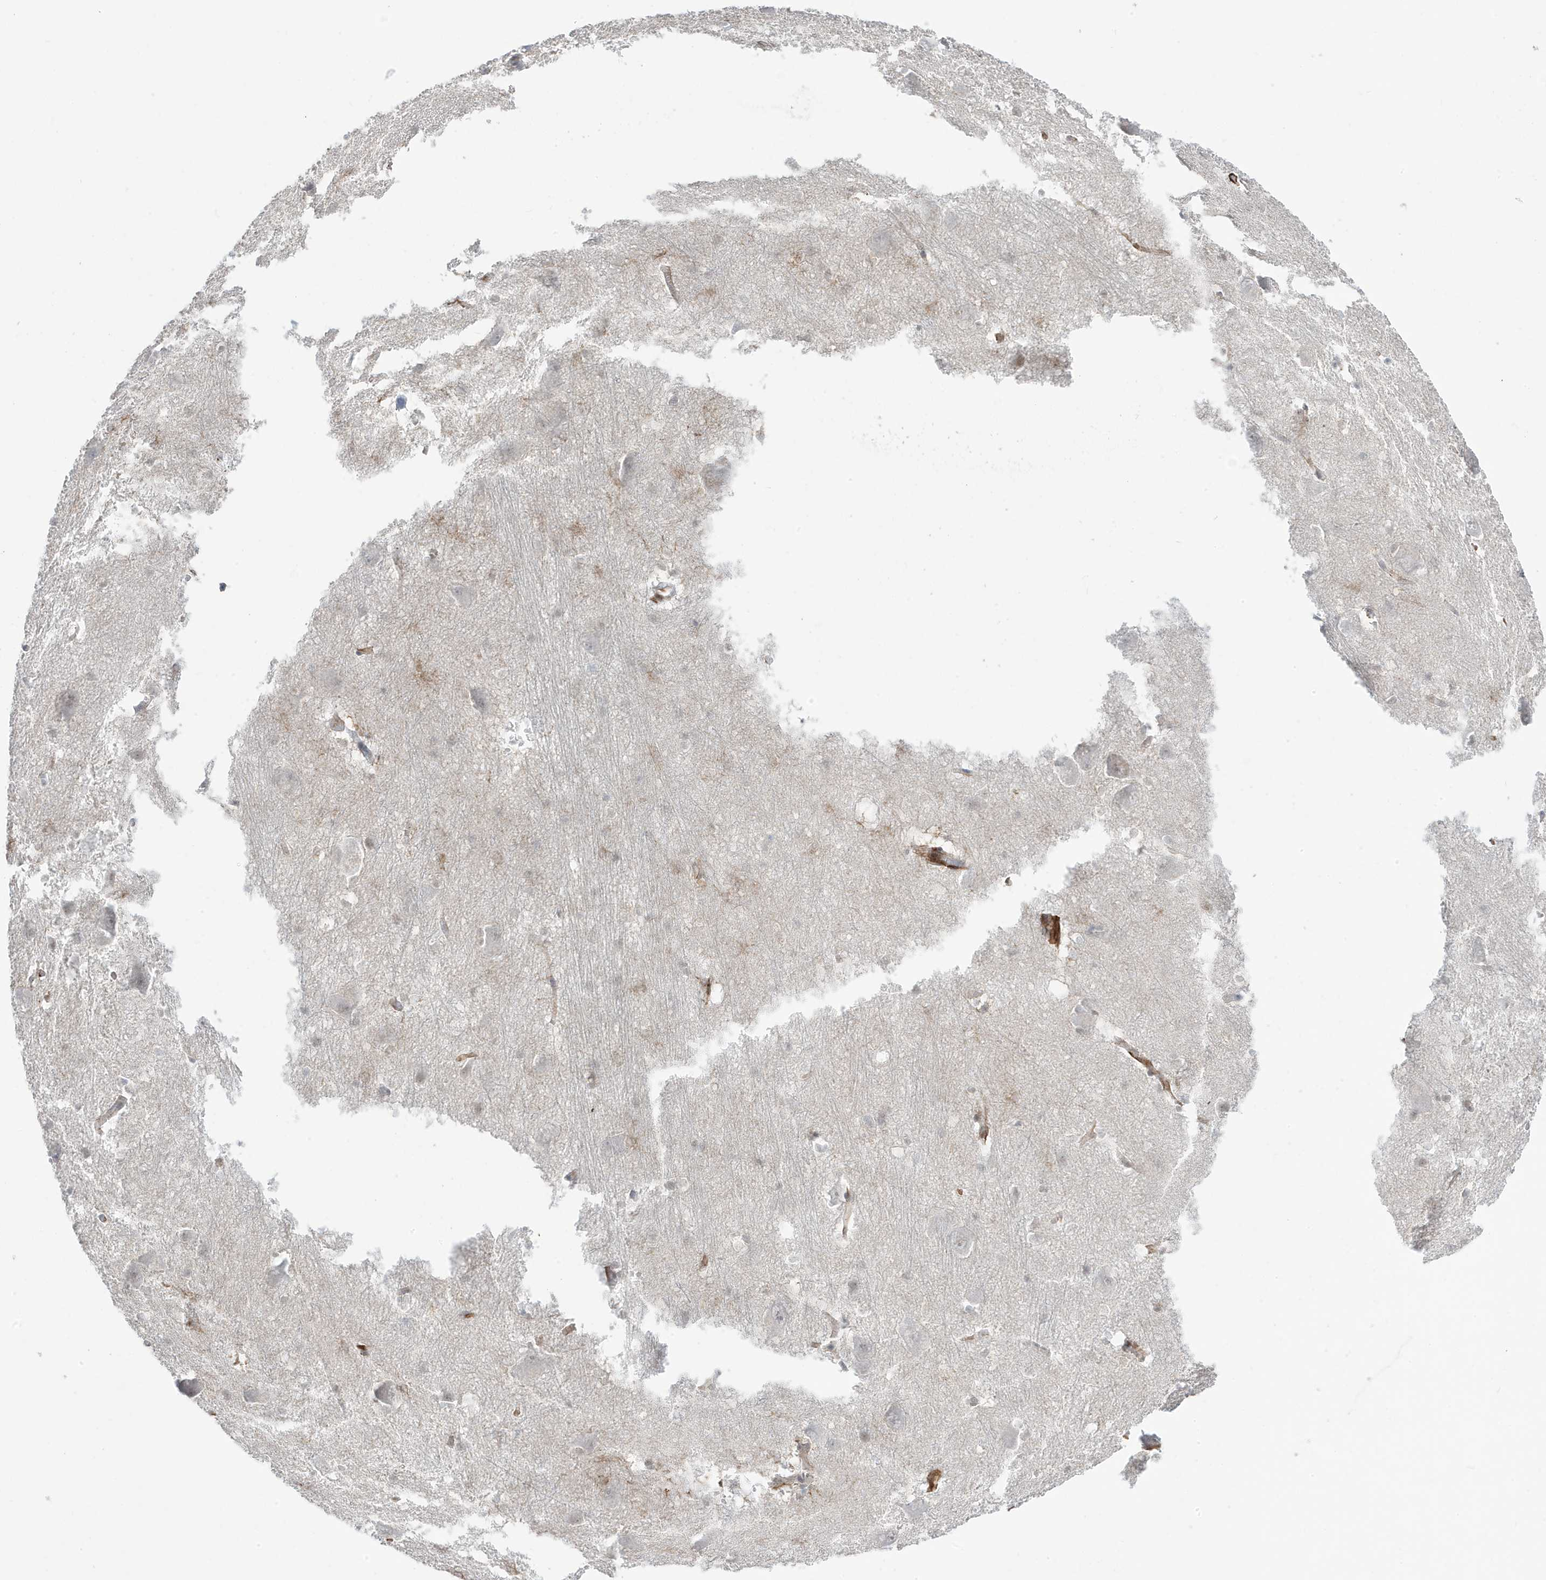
{"staining": {"intensity": "weak", "quantity": "<25%", "location": "cytoplasmic/membranous"}, "tissue": "caudate", "cell_type": "Glial cells", "image_type": "normal", "snomed": [{"axis": "morphology", "description": "Normal tissue, NOS"}, {"axis": "topography", "description": "Lateral ventricle wall"}], "caption": "This is an immunohistochemistry (IHC) histopathology image of normal human caudate. There is no staining in glial cells.", "gene": "ADAMTSL3", "patient": {"sex": "male", "age": 37}}